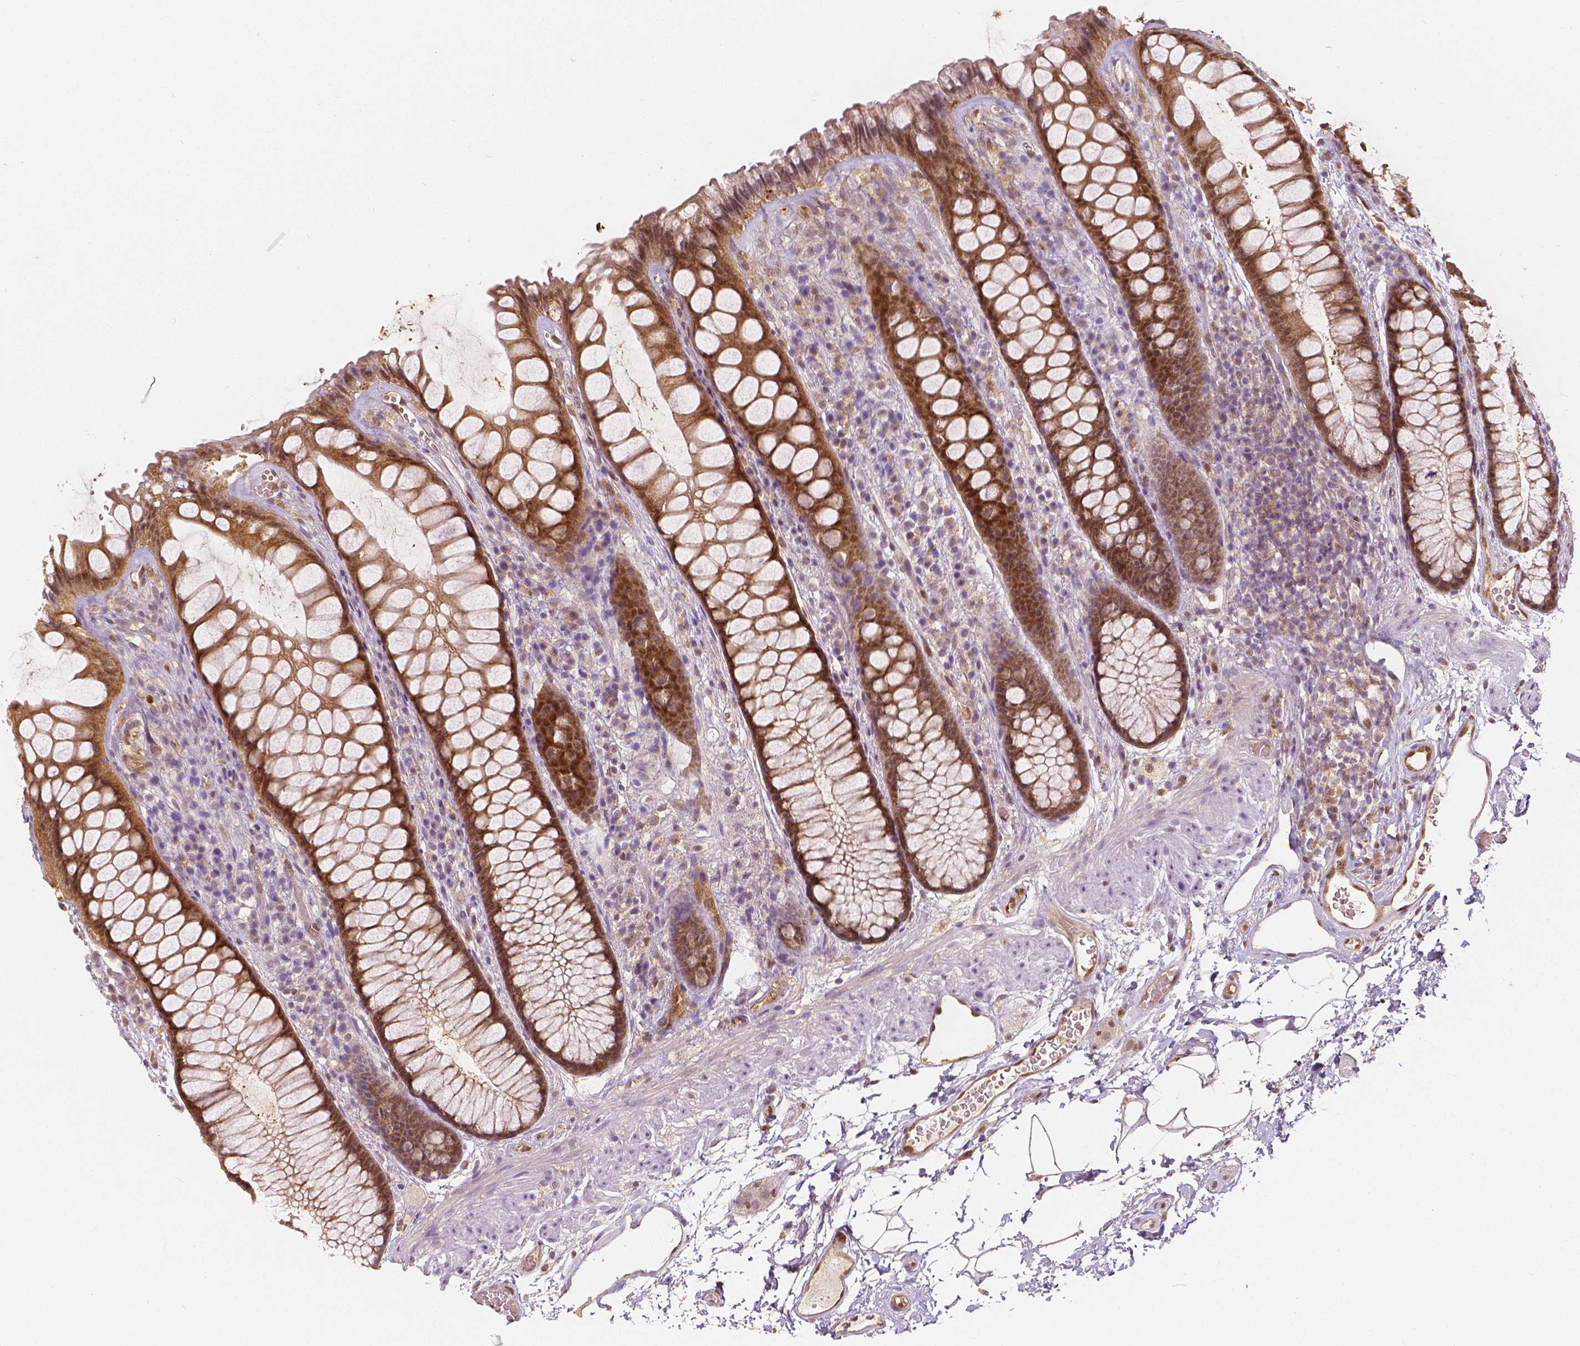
{"staining": {"intensity": "moderate", "quantity": ">75%", "location": "cytoplasmic/membranous,nuclear"}, "tissue": "rectum", "cell_type": "Glandular cells", "image_type": "normal", "snomed": [{"axis": "morphology", "description": "Normal tissue, NOS"}, {"axis": "topography", "description": "Rectum"}], "caption": "Rectum stained for a protein (brown) shows moderate cytoplasmic/membranous,nuclear positive positivity in about >75% of glandular cells.", "gene": "NAPRT", "patient": {"sex": "female", "age": 62}}